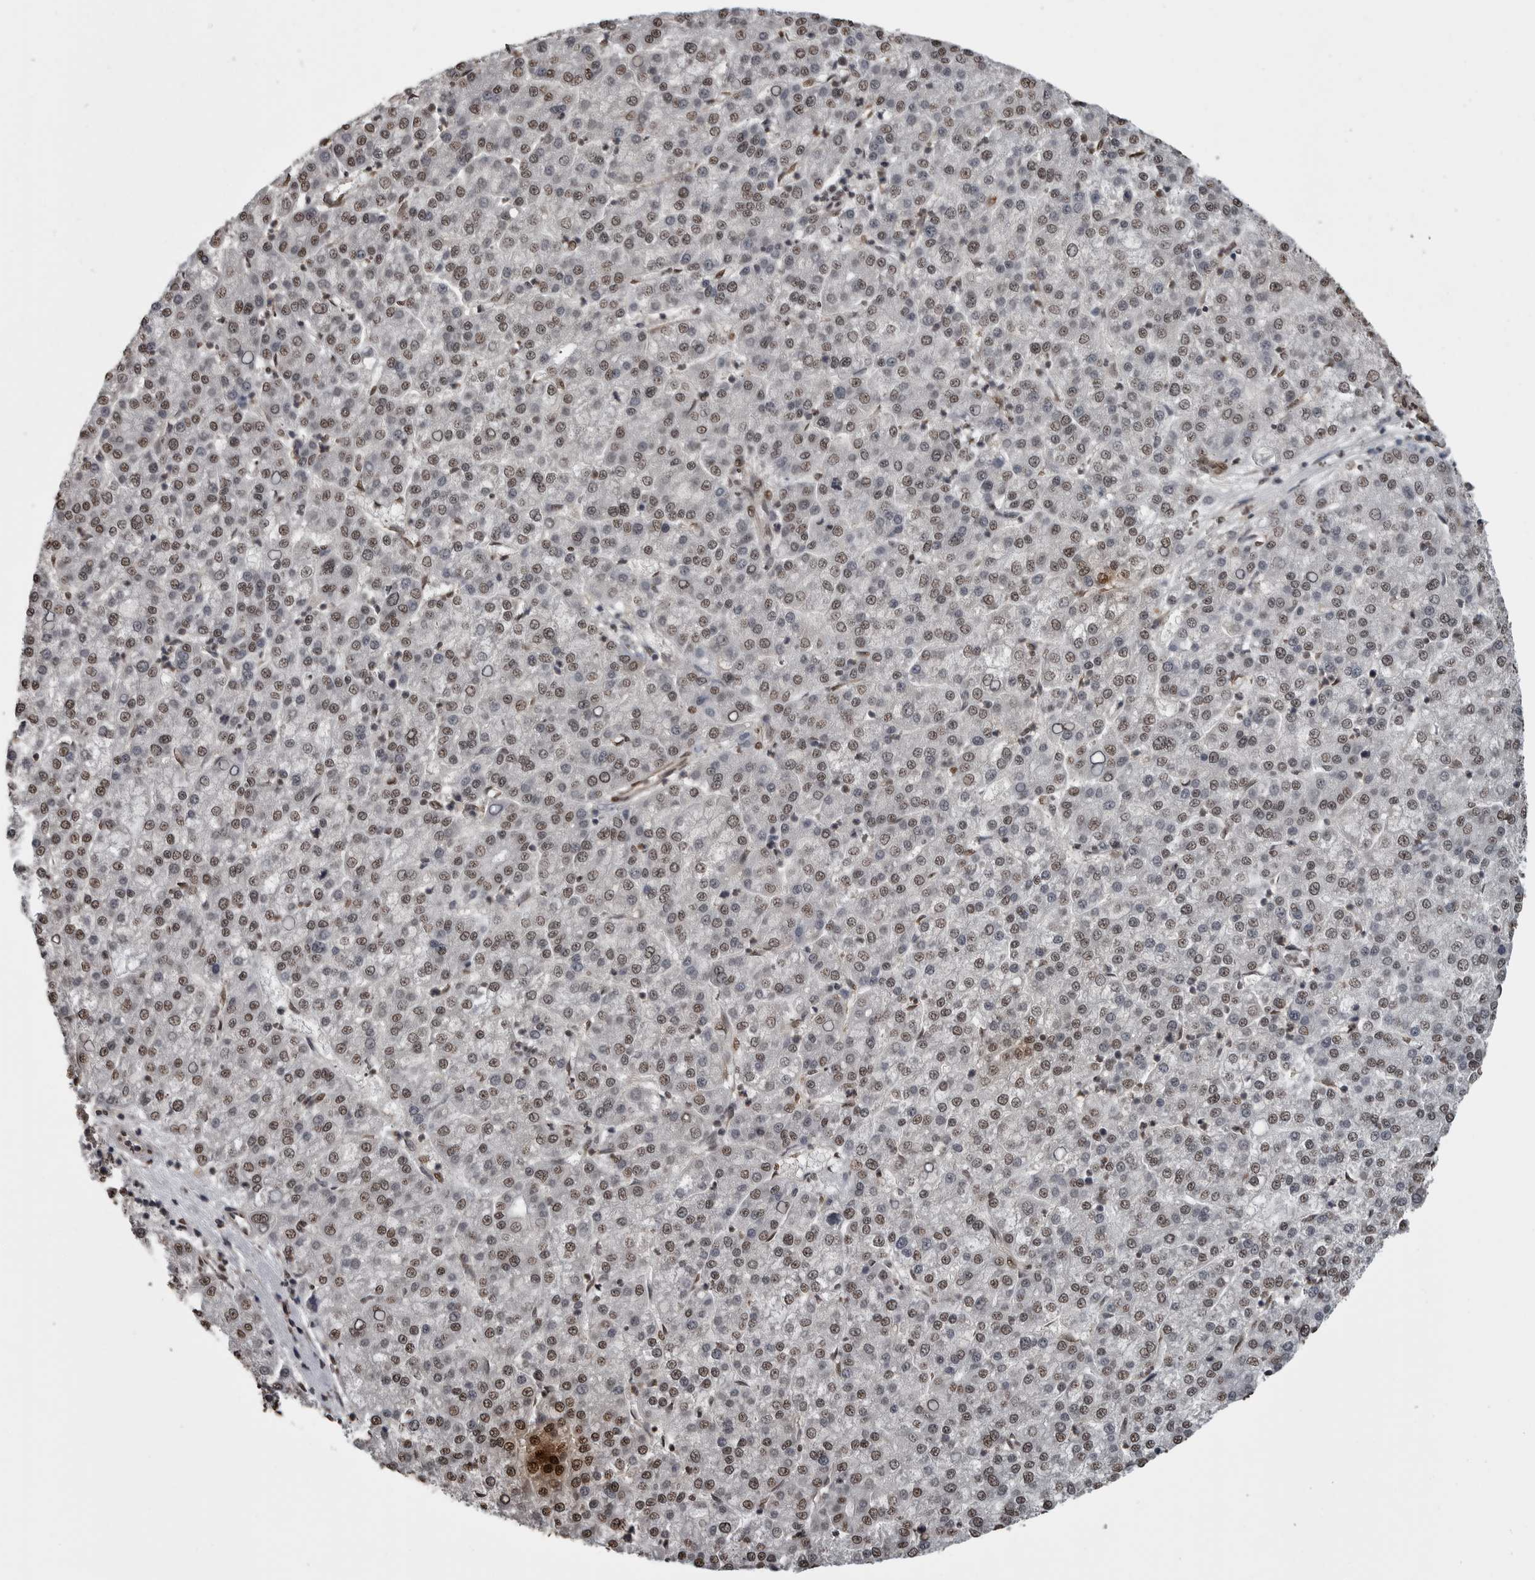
{"staining": {"intensity": "weak", "quantity": ">75%", "location": "nuclear"}, "tissue": "liver cancer", "cell_type": "Tumor cells", "image_type": "cancer", "snomed": [{"axis": "morphology", "description": "Carcinoma, Hepatocellular, NOS"}, {"axis": "topography", "description": "Liver"}], "caption": "The image displays staining of hepatocellular carcinoma (liver), revealing weak nuclear protein expression (brown color) within tumor cells.", "gene": "SMAD2", "patient": {"sex": "female", "age": 58}}